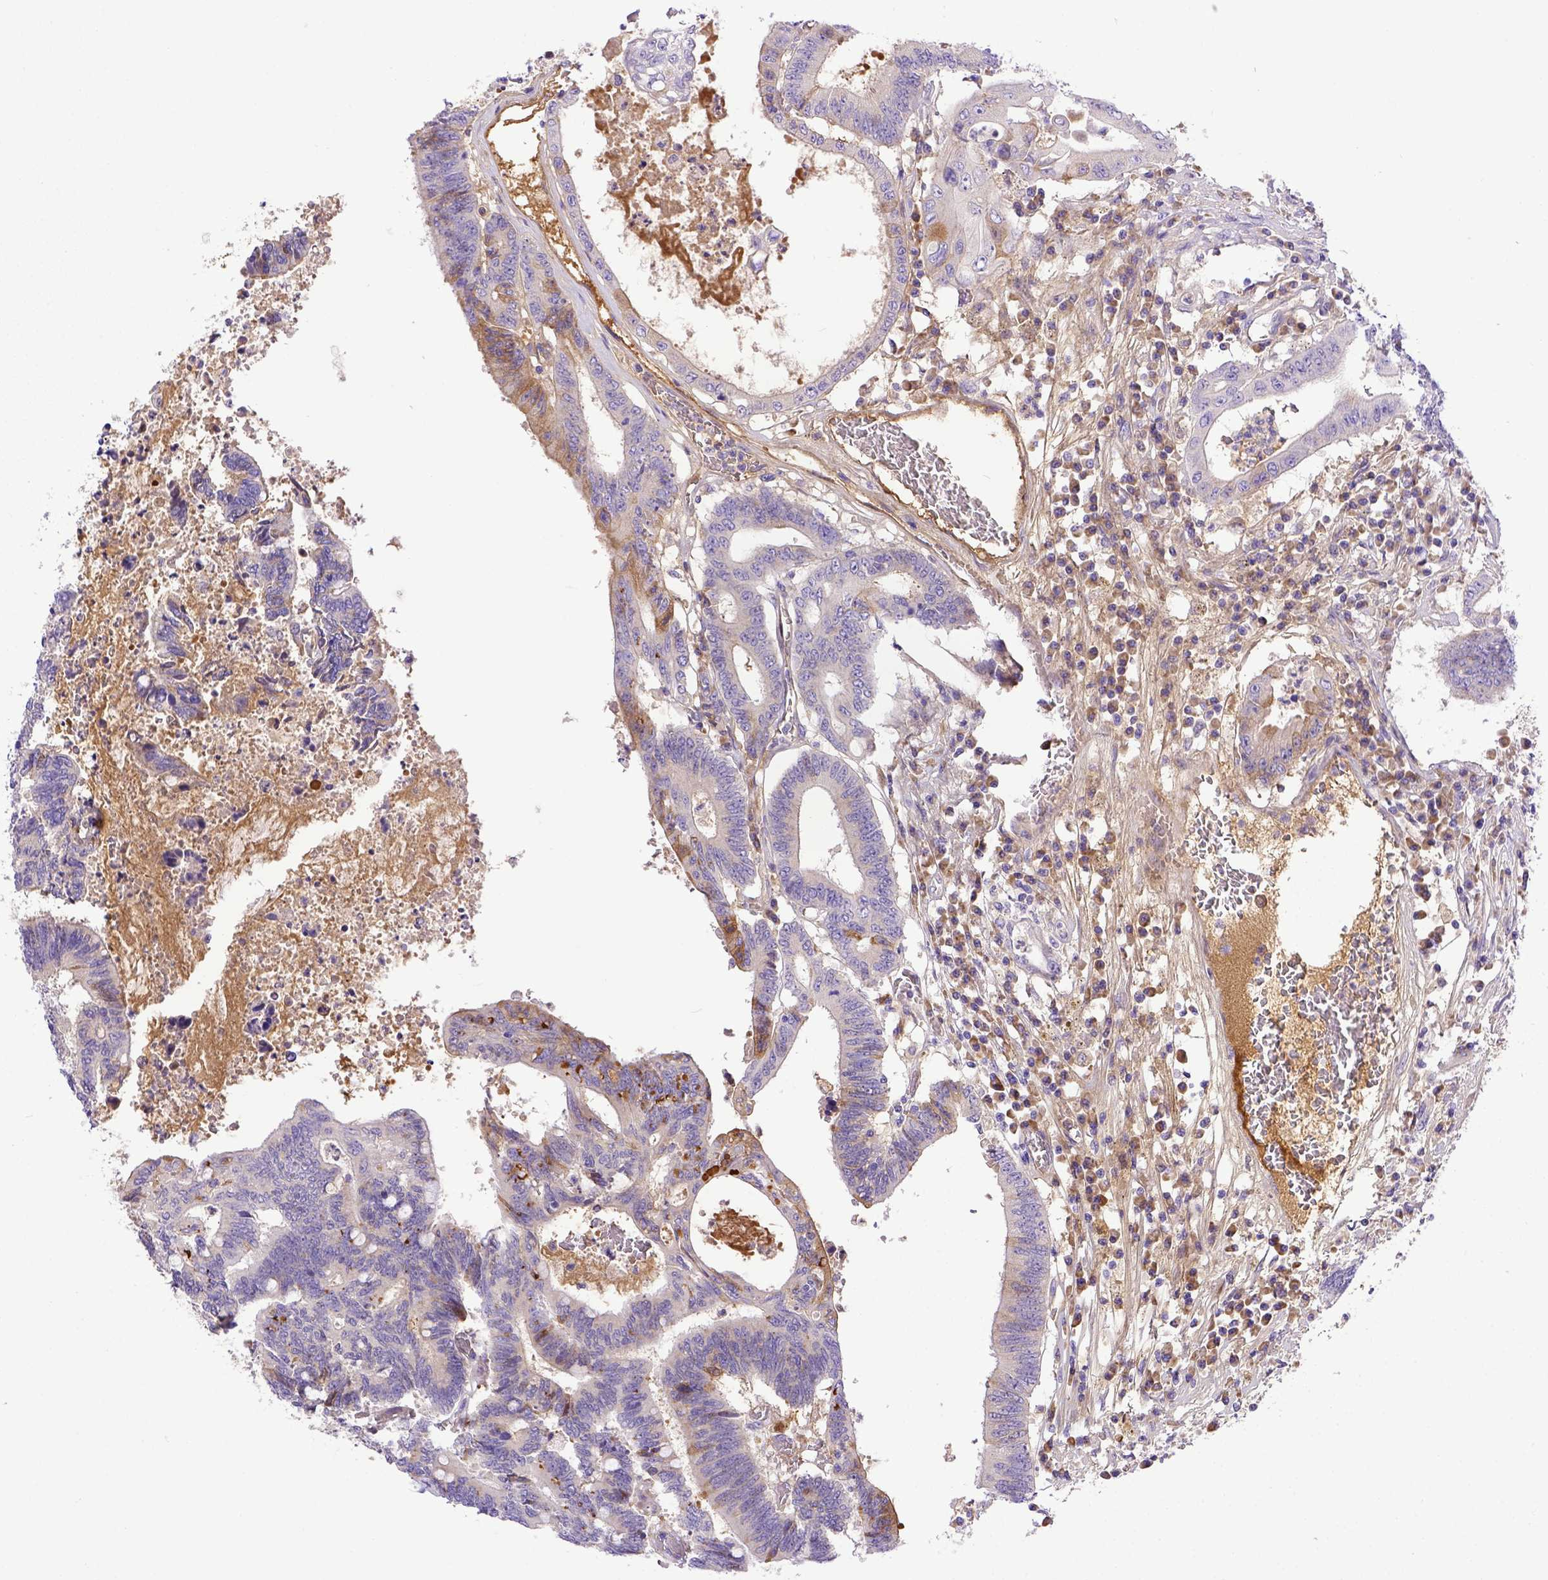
{"staining": {"intensity": "moderate", "quantity": "<25%", "location": "cytoplasmic/membranous"}, "tissue": "colorectal cancer", "cell_type": "Tumor cells", "image_type": "cancer", "snomed": [{"axis": "morphology", "description": "Adenocarcinoma, NOS"}, {"axis": "topography", "description": "Rectum"}], "caption": "Immunohistochemical staining of human adenocarcinoma (colorectal) reveals moderate cytoplasmic/membranous protein expression in about <25% of tumor cells.", "gene": "CFAP300", "patient": {"sex": "male", "age": 54}}